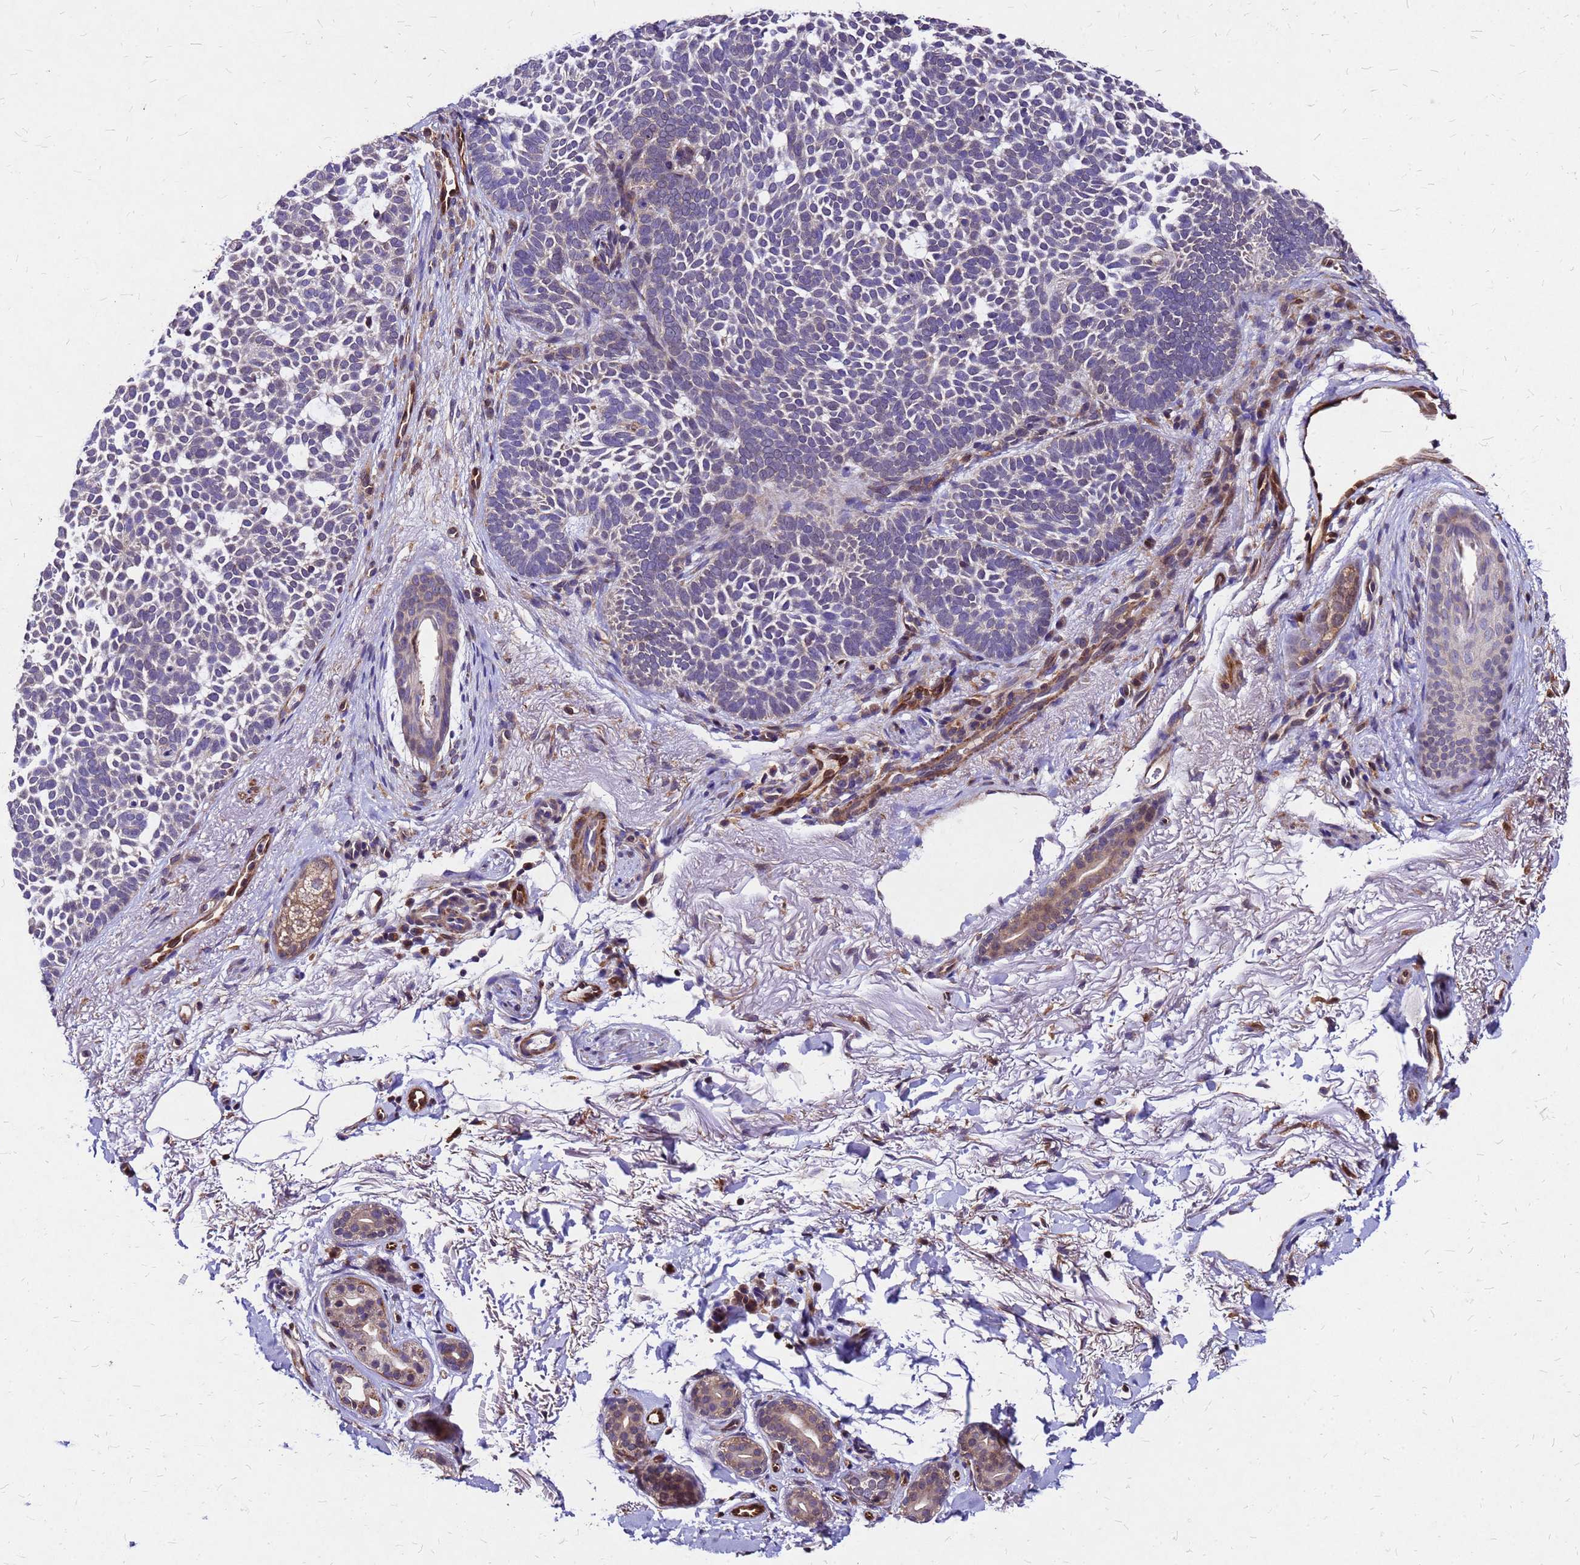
{"staining": {"intensity": "negative", "quantity": "none", "location": "none"}, "tissue": "skin cancer", "cell_type": "Tumor cells", "image_type": "cancer", "snomed": [{"axis": "morphology", "description": "Basal cell carcinoma"}, {"axis": "topography", "description": "Skin"}], "caption": "IHC histopathology image of human skin cancer (basal cell carcinoma) stained for a protein (brown), which shows no positivity in tumor cells.", "gene": "DUSP23", "patient": {"sex": "female", "age": 77}}